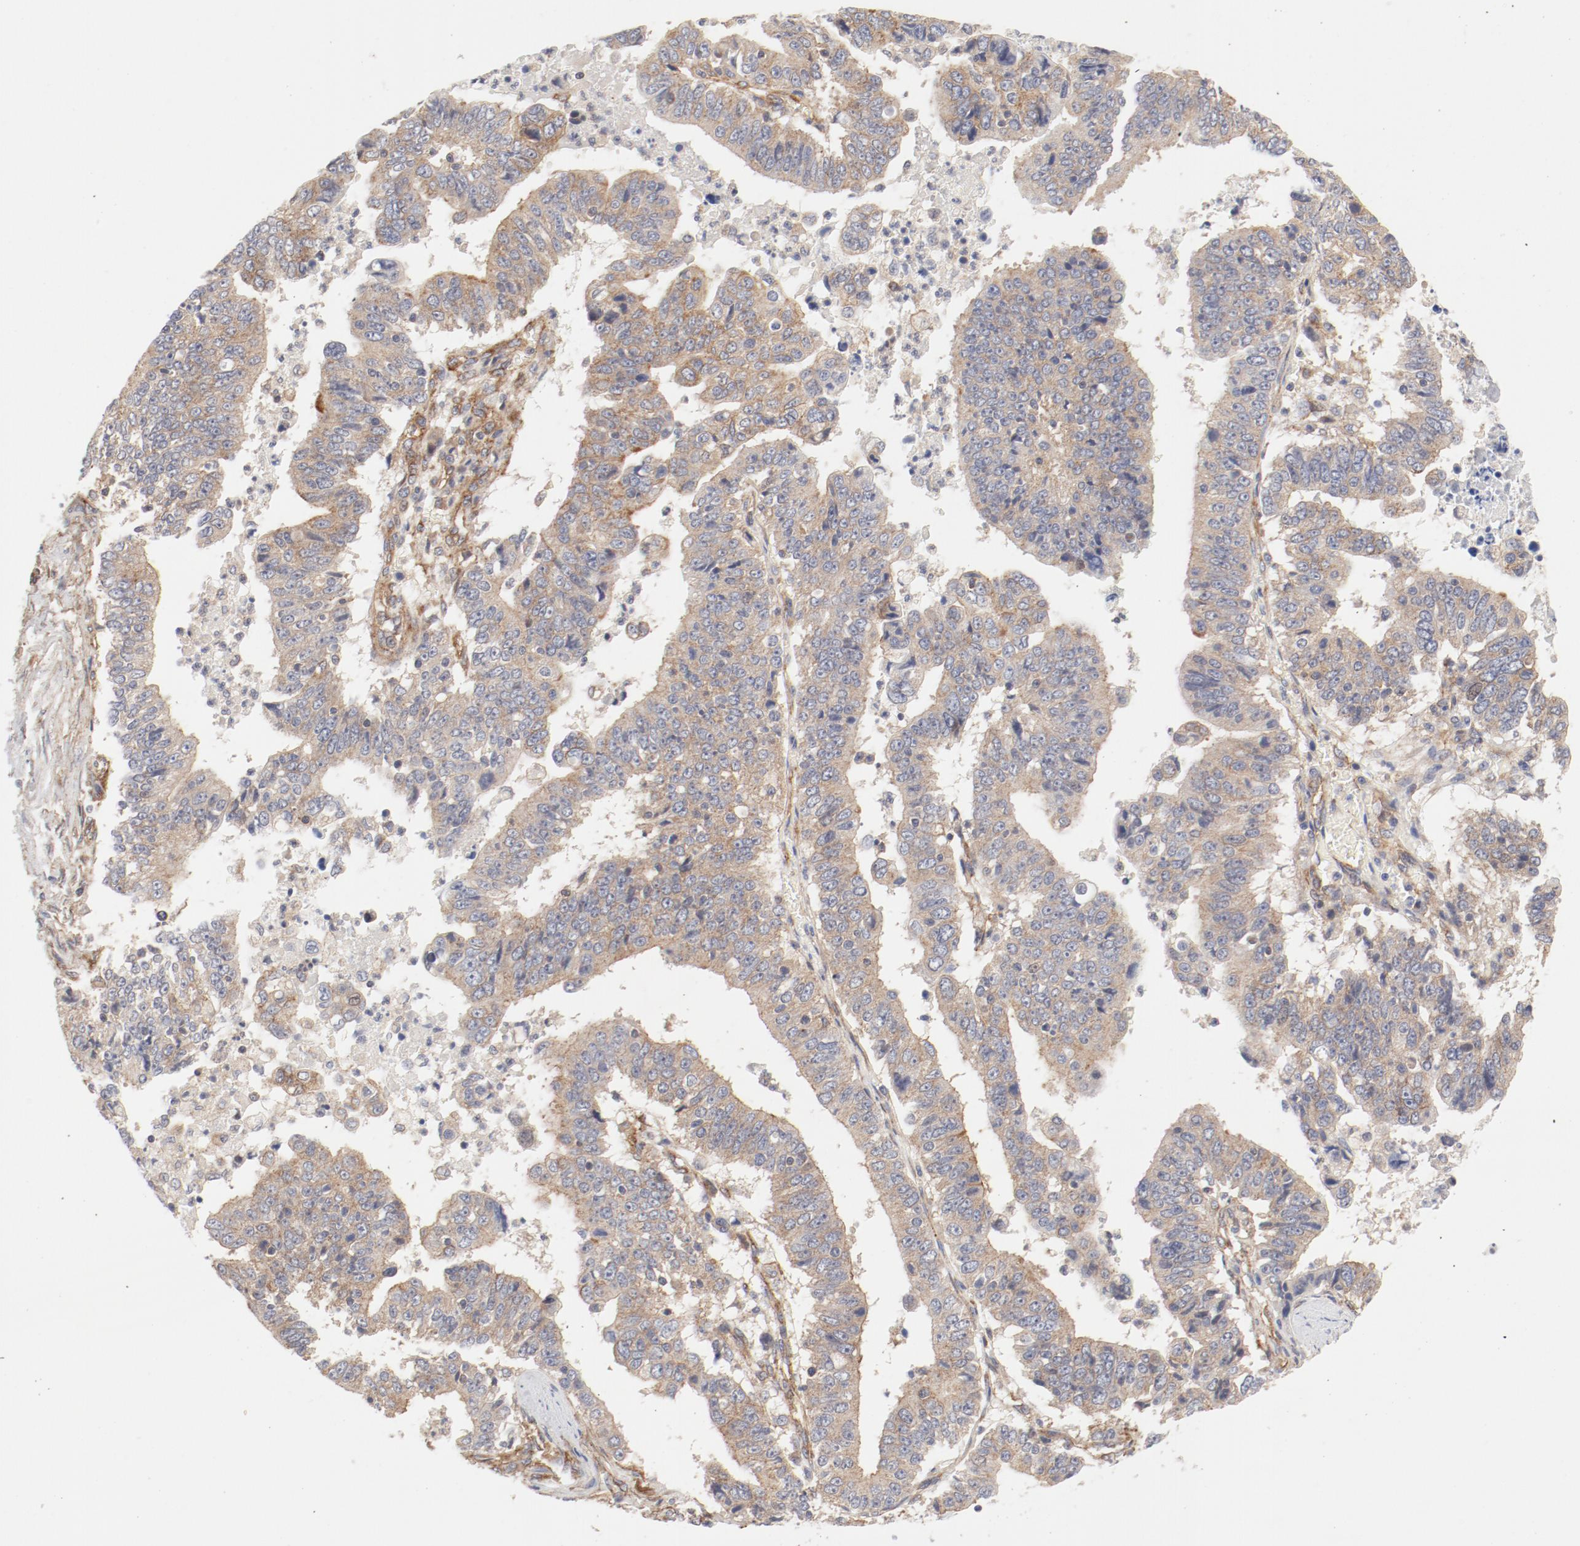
{"staining": {"intensity": "weak", "quantity": ">75%", "location": "cytoplasmic/membranous"}, "tissue": "stomach cancer", "cell_type": "Tumor cells", "image_type": "cancer", "snomed": [{"axis": "morphology", "description": "Adenocarcinoma, NOS"}, {"axis": "topography", "description": "Stomach, upper"}], "caption": "This image reveals IHC staining of adenocarcinoma (stomach), with low weak cytoplasmic/membranous staining in approximately >75% of tumor cells.", "gene": "AP2A1", "patient": {"sex": "female", "age": 50}}